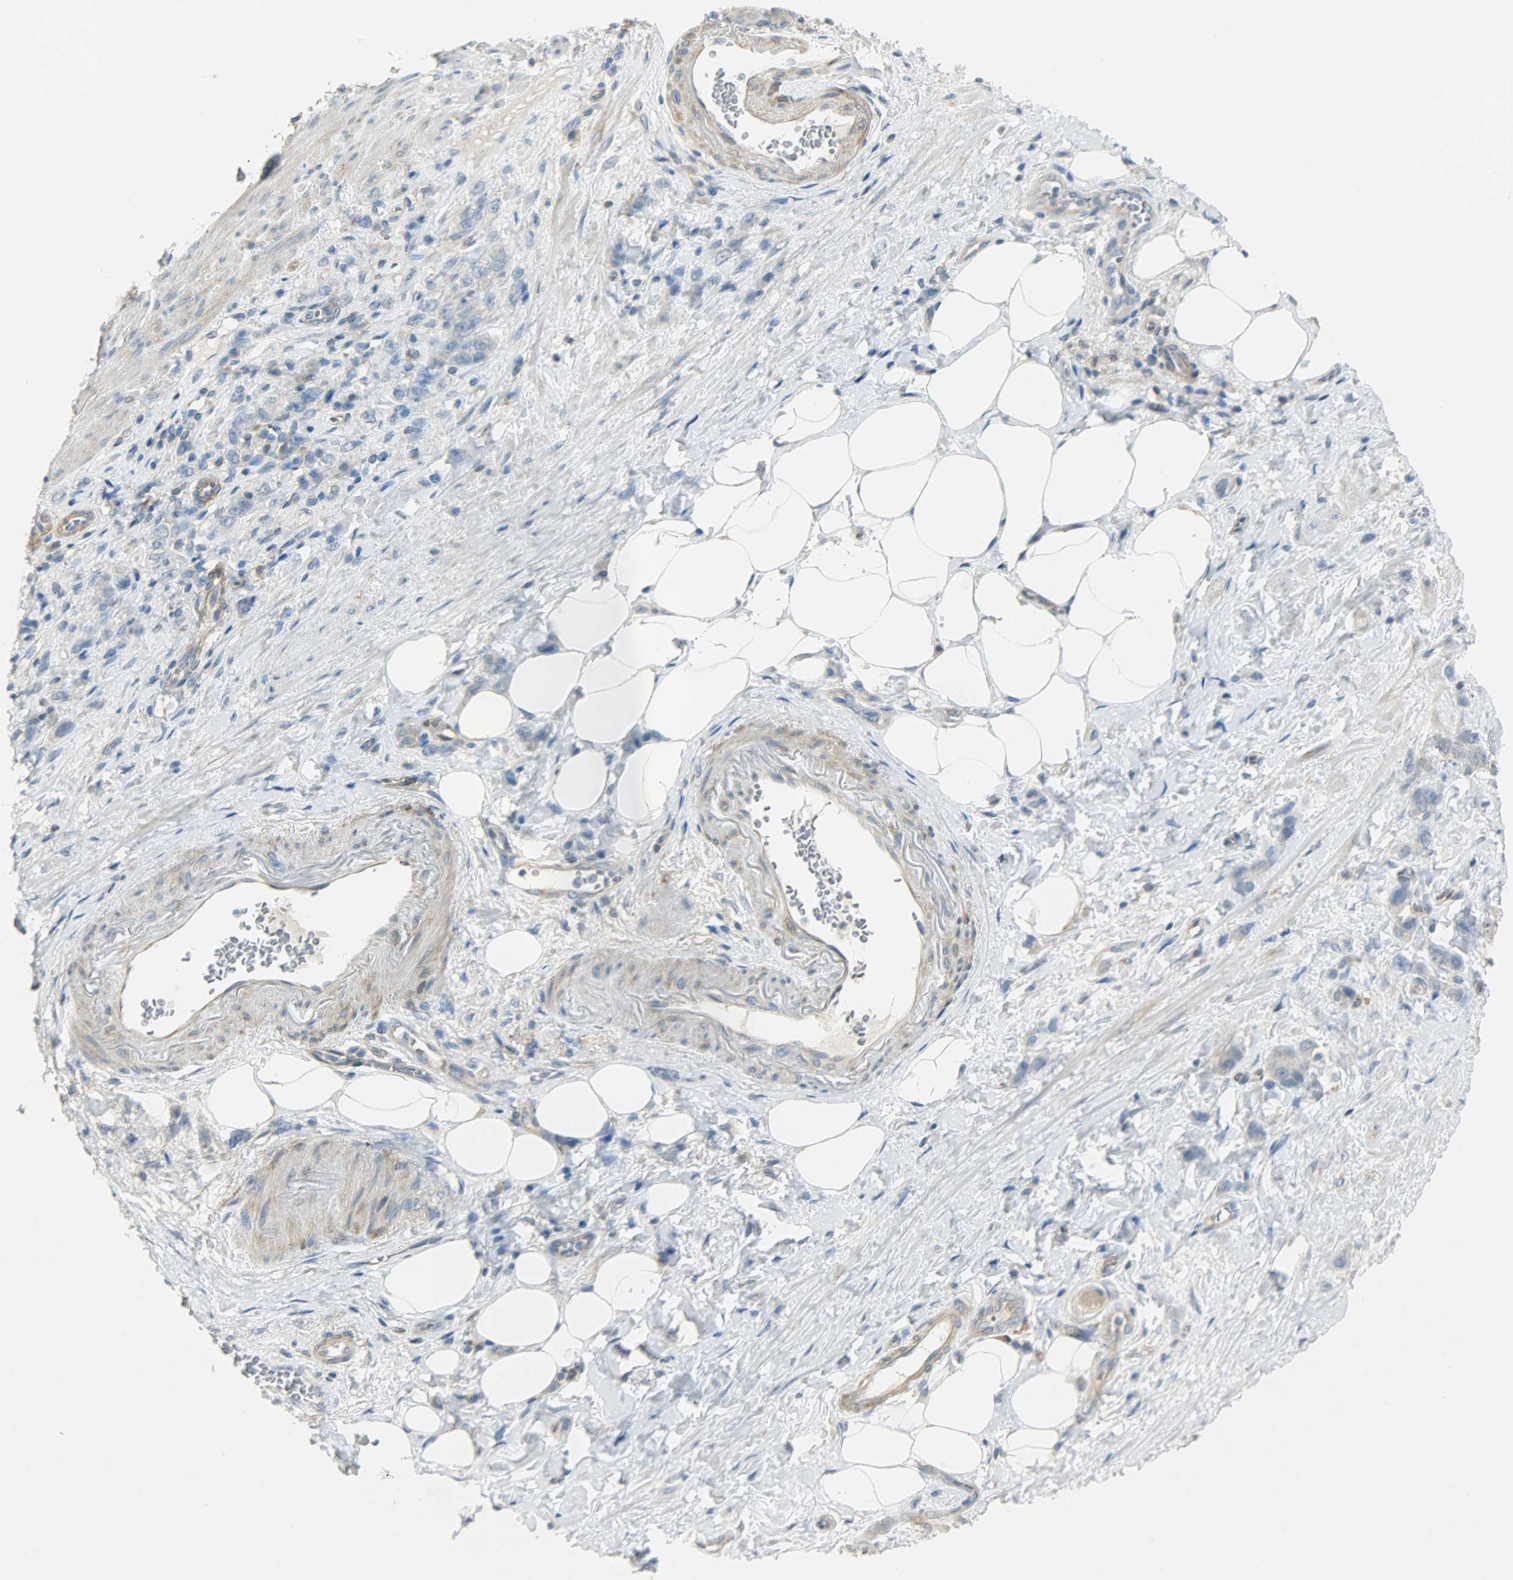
{"staining": {"intensity": "weak", "quantity": "25%-75%", "location": "cytoplasmic/membranous"}, "tissue": "stomach cancer", "cell_type": "Tumor cells", "image_type": "cancer", "snomed": [{"axis": "morphology", "description": "Adenocarcinoma, NOS"}, {"axis": "topography", "description": "Stomach"}], "caption": "Stomach cancer stained with a protein marker reveals weak staining in tumor cells.", "gene": "TSC22D2", "patient": {"sex": "male", "age": 82}}